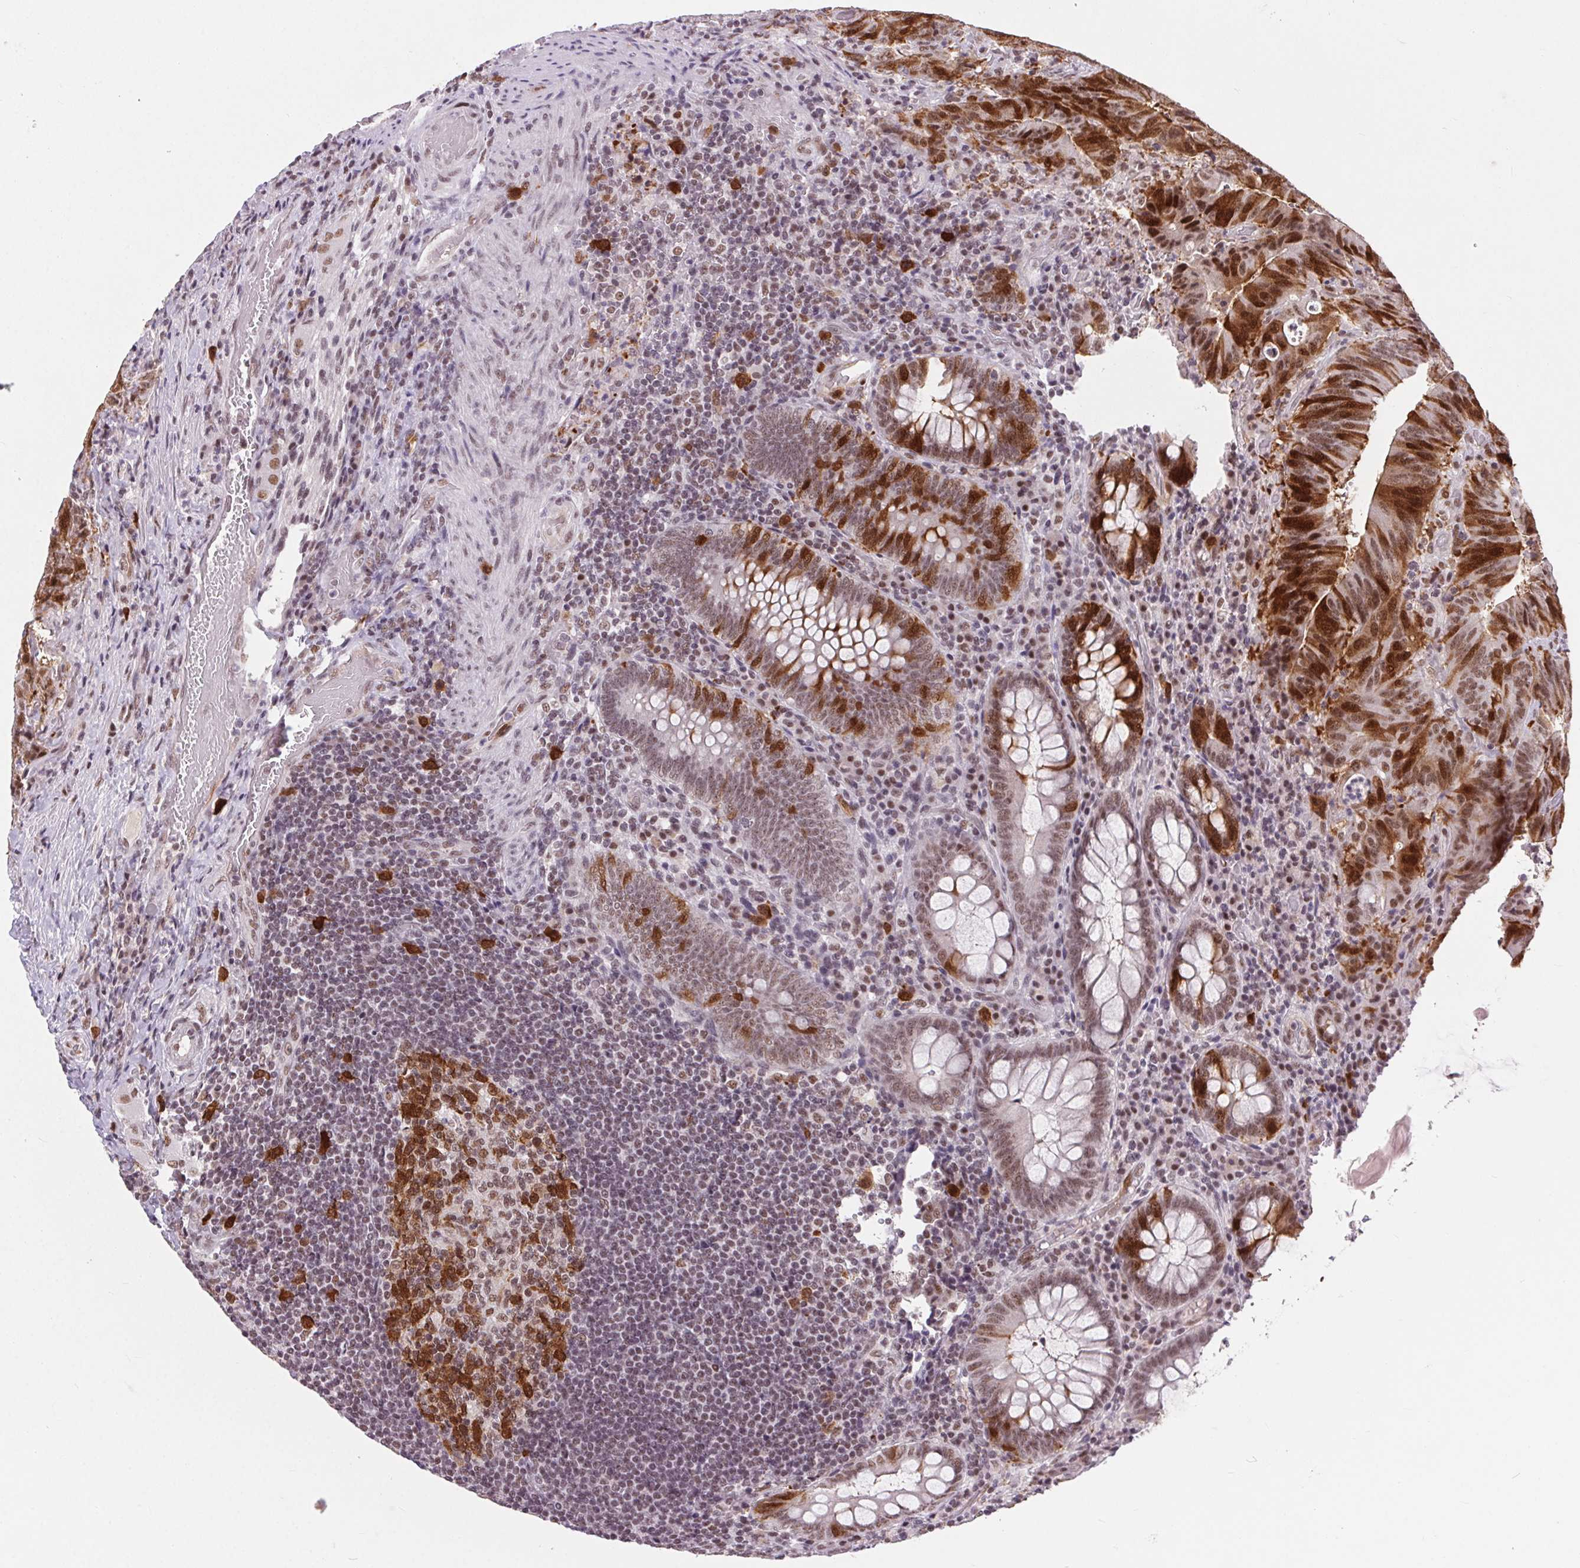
{"staining": {"intensity": "strong", "quantity": "25%-75%", "location": "cytoplasmic/membranous,nuclear"}, "tissue": "colorectal cancer", "cell_type": "Tumor cells", "image_type": "cancer", "snomed": [{"axis": "morphology", "description": "Adenocarcinoma, NOS"}, {"axis": "topography", "description": "Colon"}], "caption": "The micrograph displays a brown stain indicating the presence of a protein in the cytoplasmic/membranous and nuclear of tumor cells in colorectal cancer (adenocarcinoma).", "gene": "CD2BP2", "patient": {"sex": "female", "age": 43}}